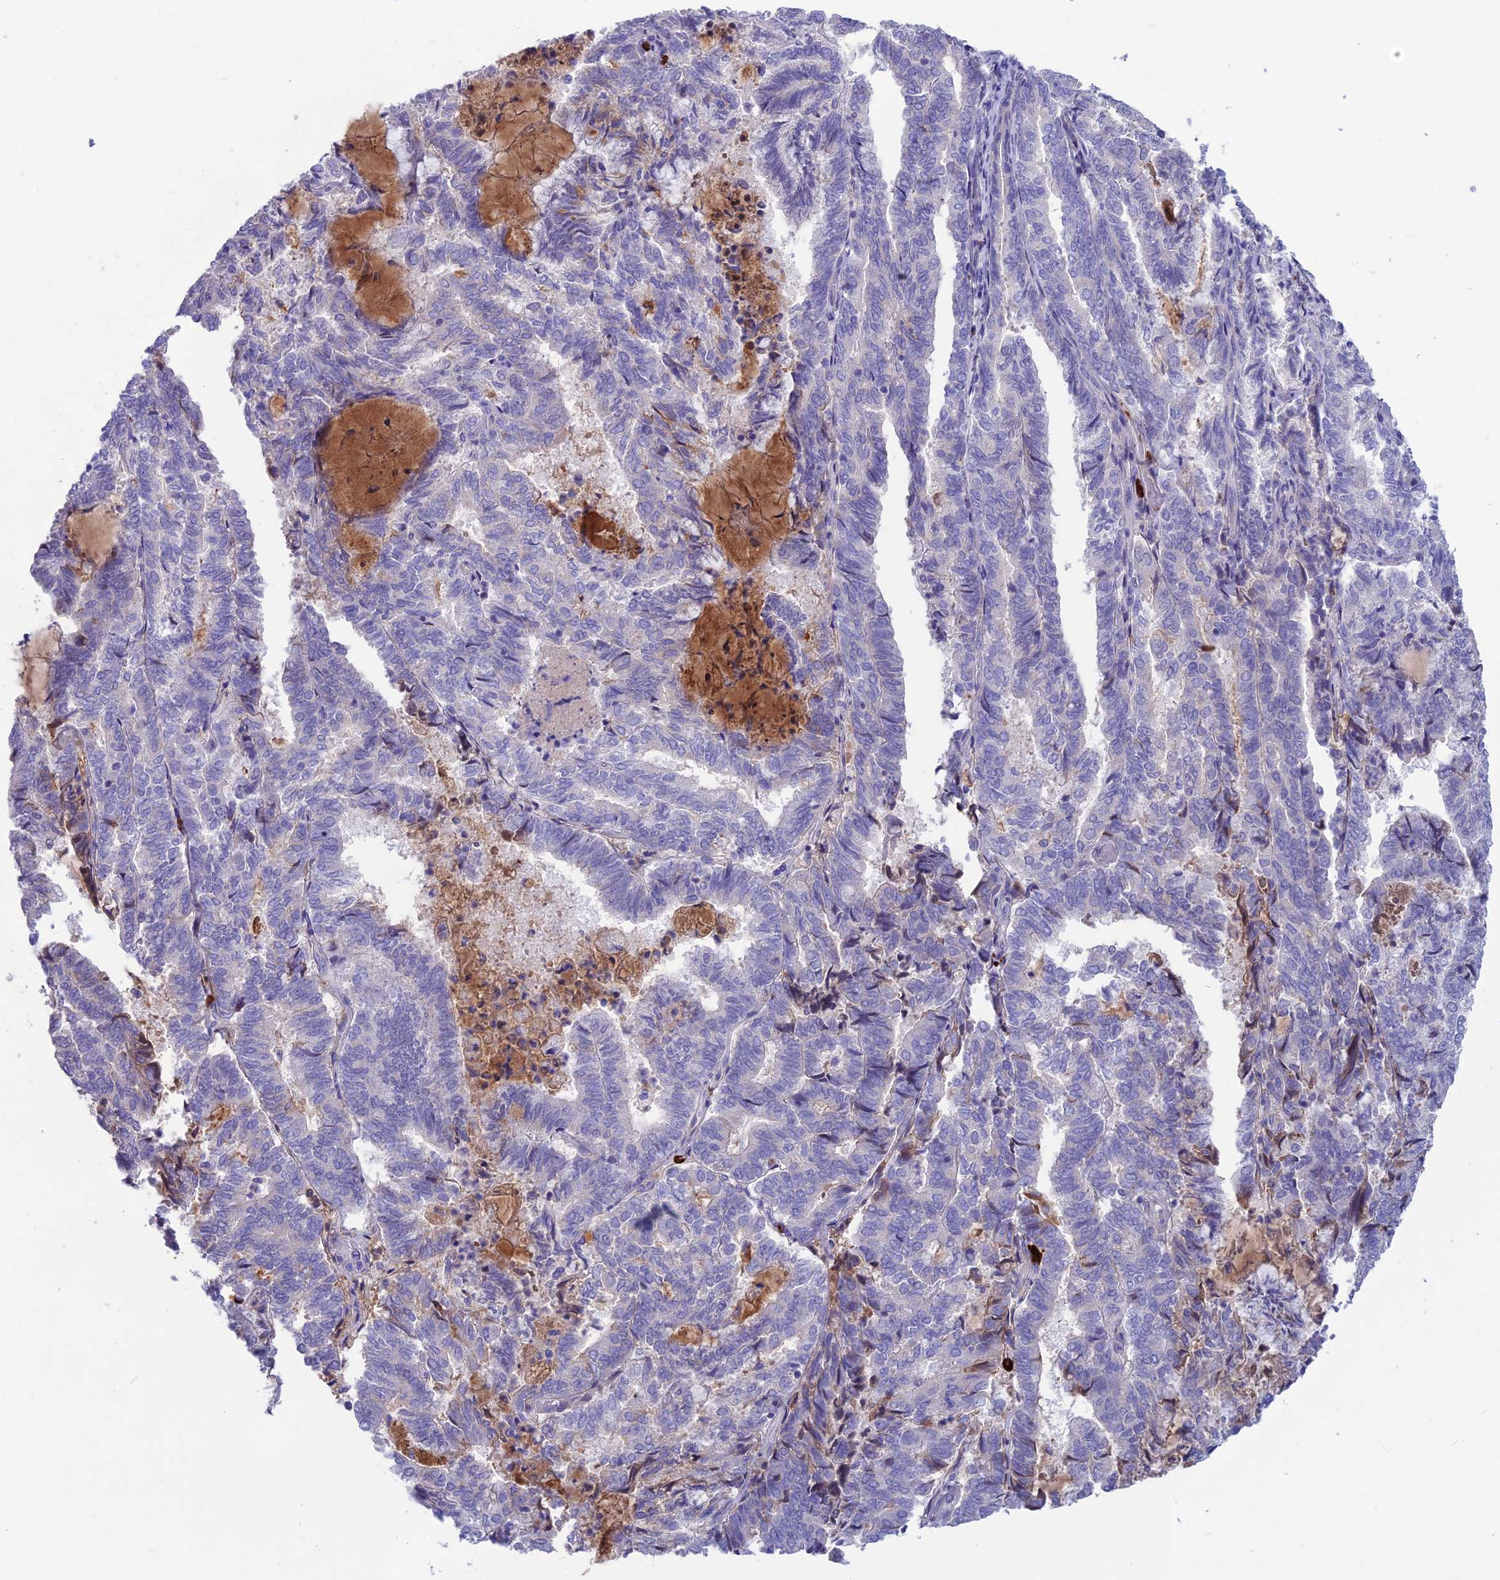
{"staining": {"intensity": "negative", "quantity": "none", "location": "none"}, "tissue": "endometrial cancer", "cell_type": "Tumor cells", "image_type": "cancer", "snomed": [{"axis": "morphology", "description": "Adenocarcinoma, NOS"}, {"axis": "topography", "description": "Endometrium"}], "caption": "A high-resolution image shows IHC staining of adenocarcinoma (endometrial), which demonstrates no significant staining in tumor cells.", "gene": "SNAP91", "patient": {"sex": "female", "age": 80}}